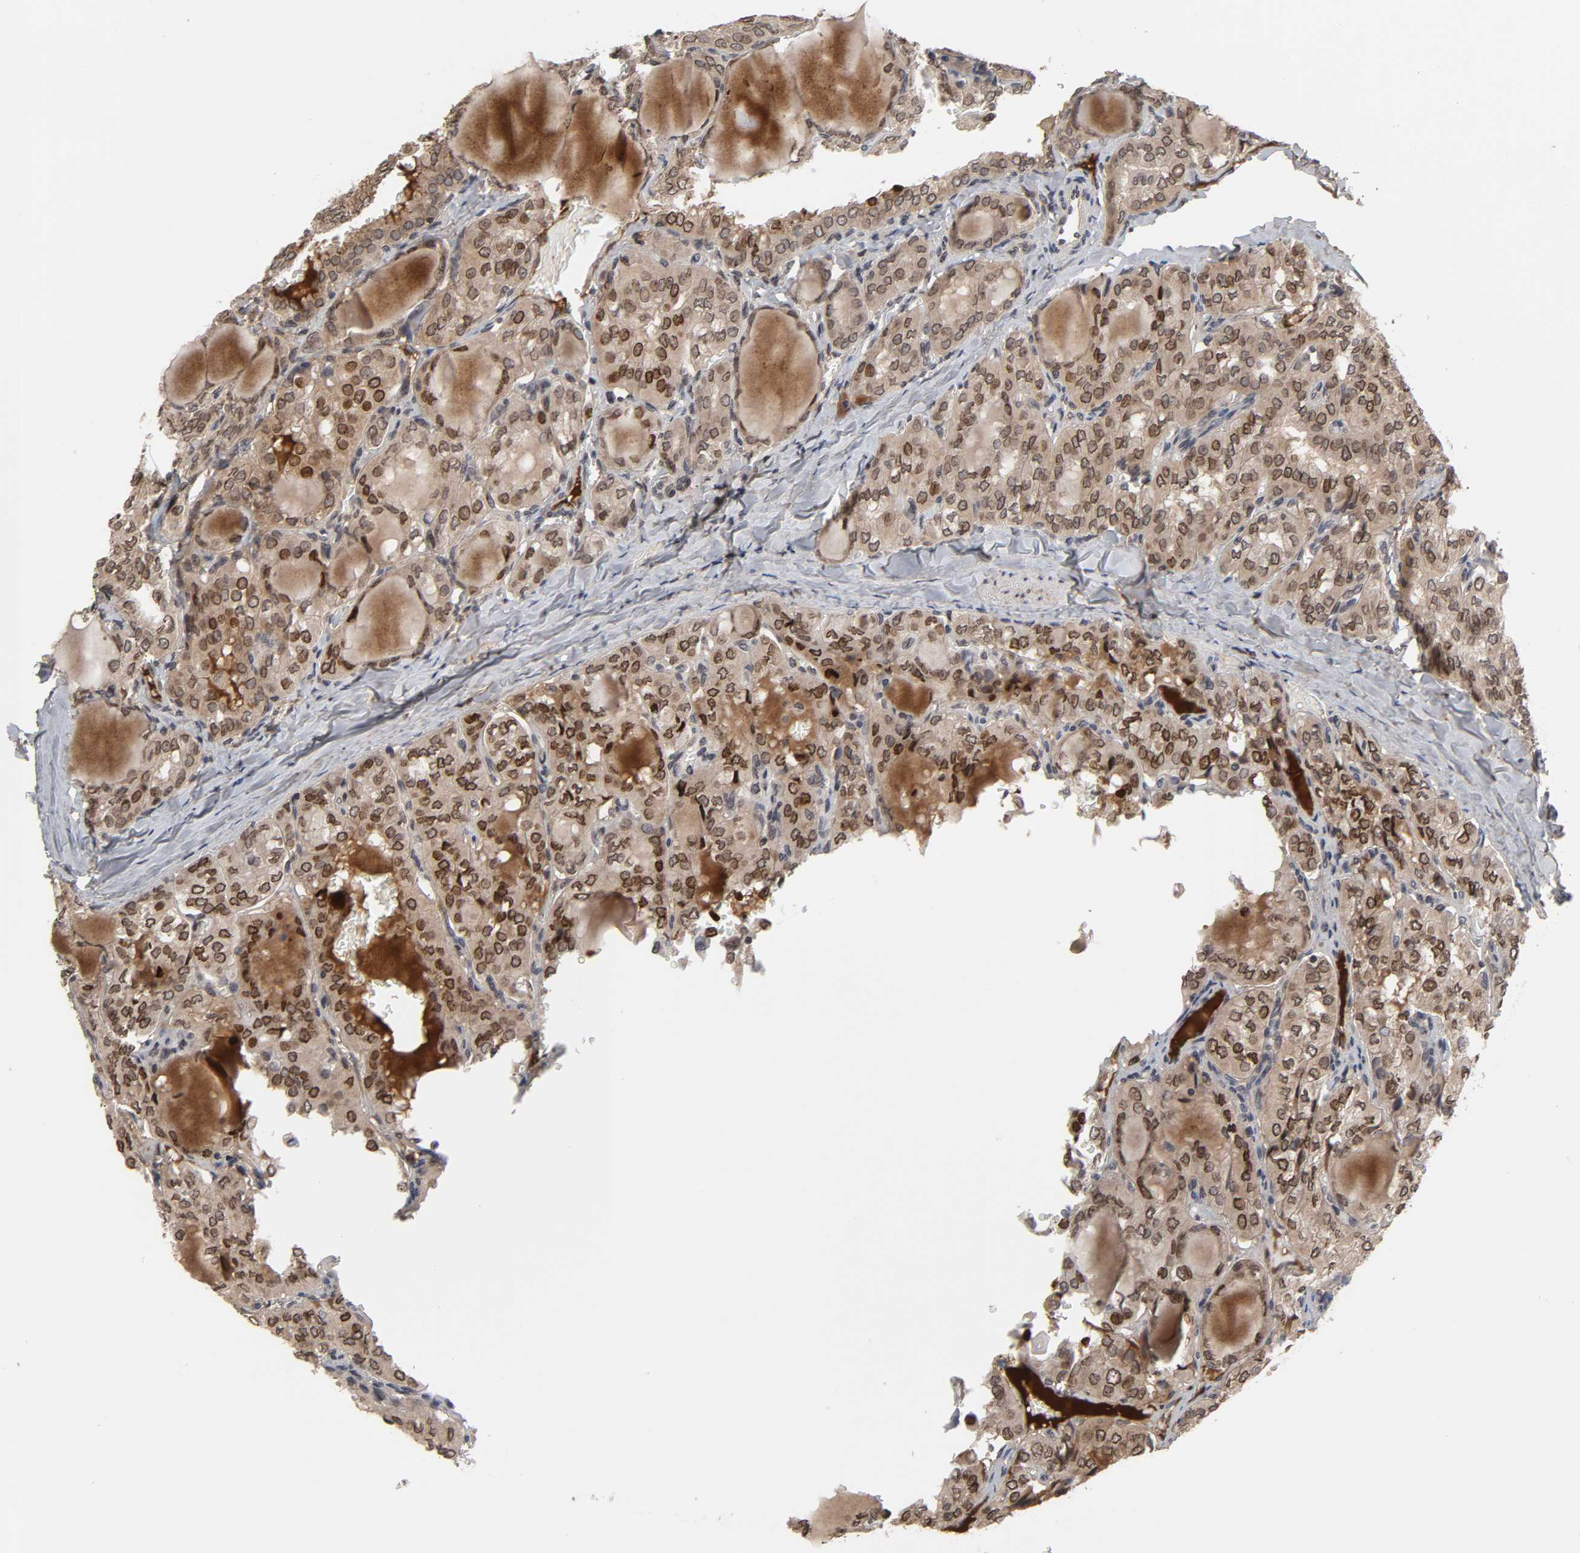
{"staining": {"intensity": "strong", "quantity": ">75%", "location": "cytoplasmic/membranous,nuclear"}, "tissue": "thyroid cancer", "cell_type": "Tumor cells", "image_type": "cancer", "snomed": [{"axis": "morphology", "description": "Papillary adenocarcinoma, NOS"}, {"axis": "topography", "description": "Thyroid gland"}], "caption": "Human papillary adenocarcinoma (thyroid) stained with a protein marker displays strong staining in tumor cells.", "gene": "CPN2", "patient": {"sex": "male", "age": 20}}